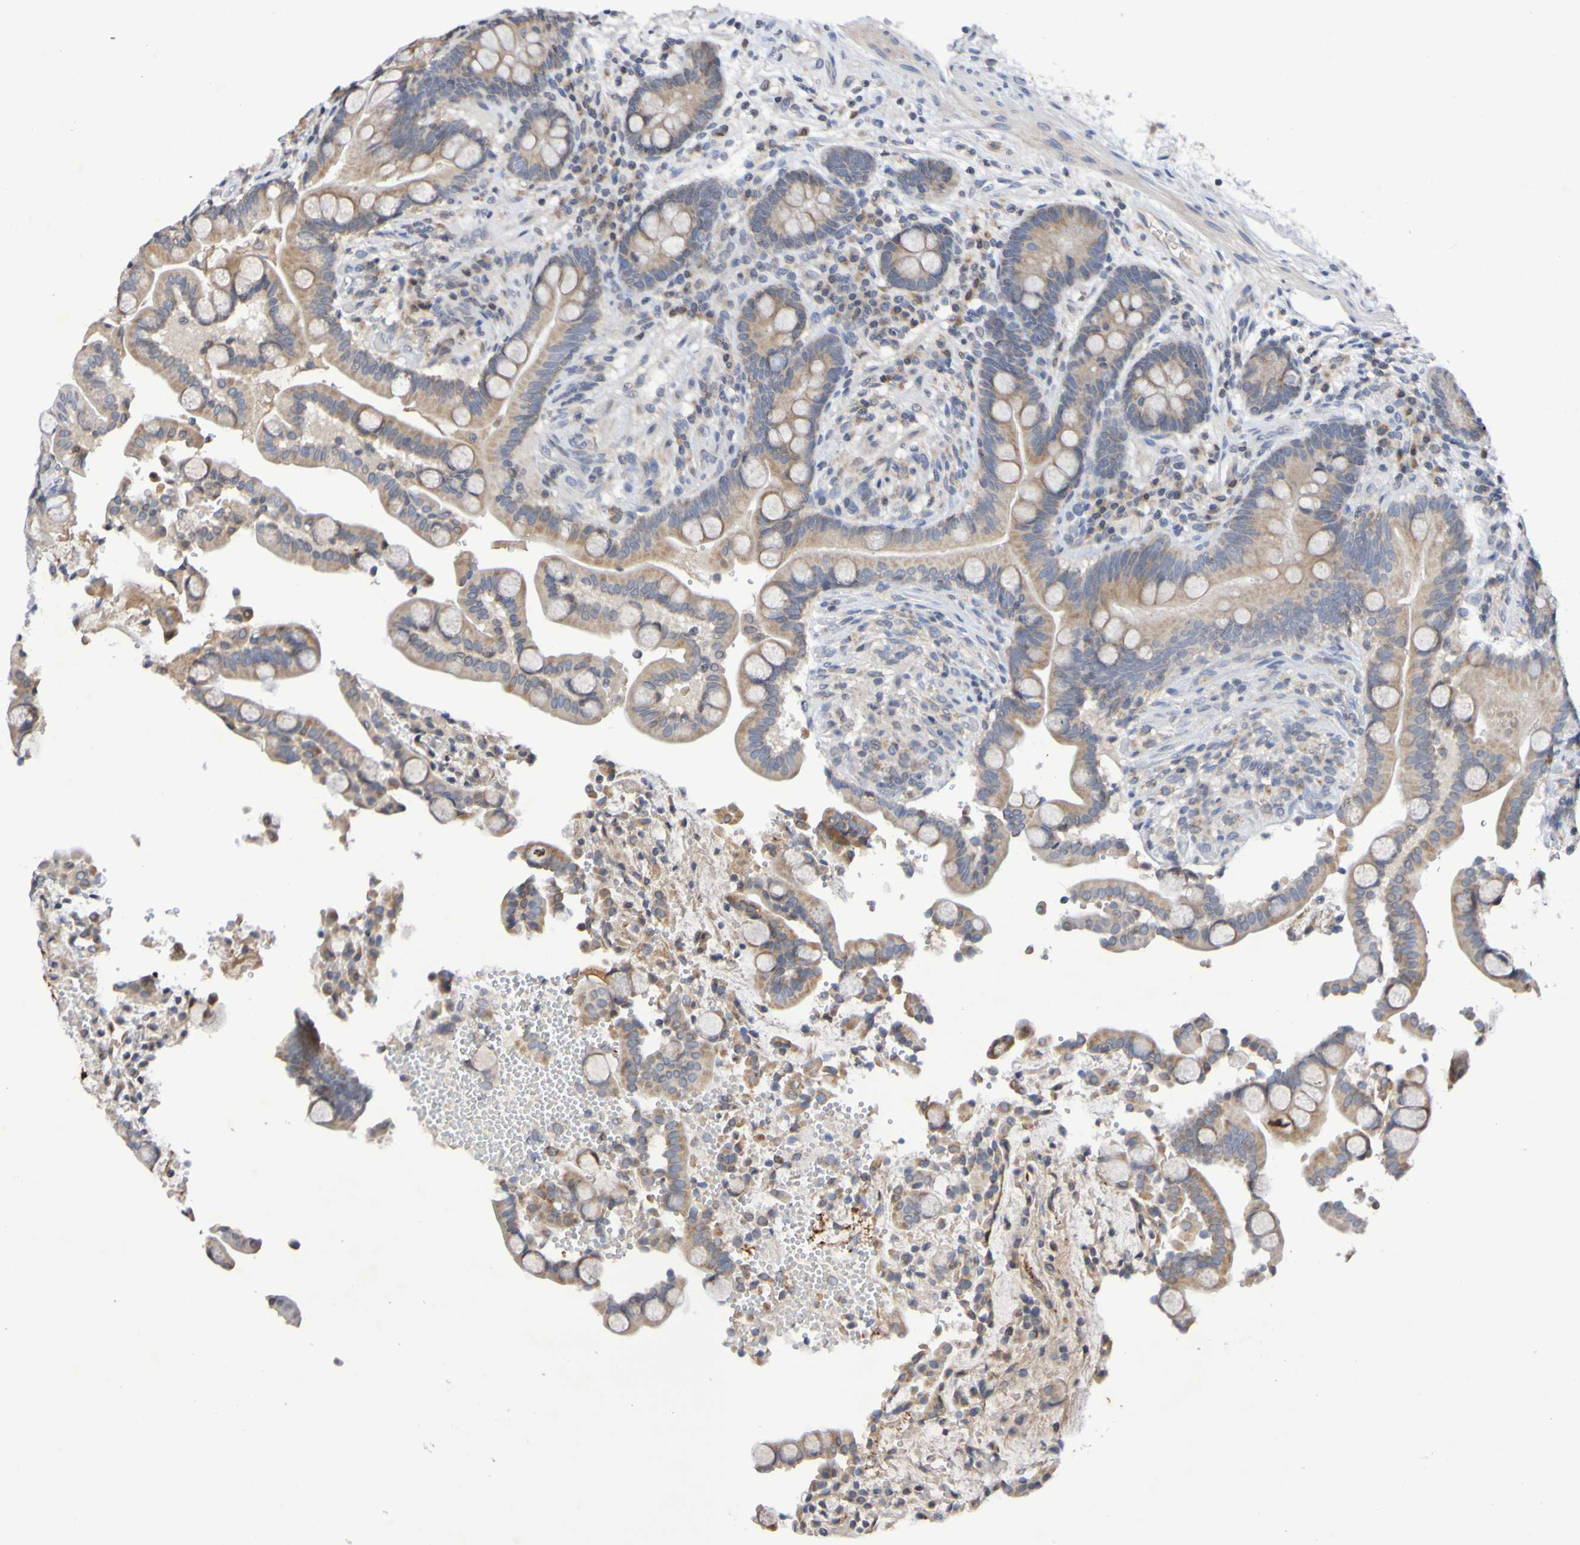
{"staining": {"intensity": "negative", "quantity": "none", "location": "none"}, "tissue": "colon", "cell_type": "Endothelial cells", "image_type": "normal", "snomed": [{"axis": "morphology", "description": "Normal tissue, NOS"}, {"axis": "topography", "description": "Colon"}], "caption": "Endothelial cells show no significant protein staining in unremarkable colon.", "gene": "PTP4A2", "patient": {"sex": "male", "age": 73}}